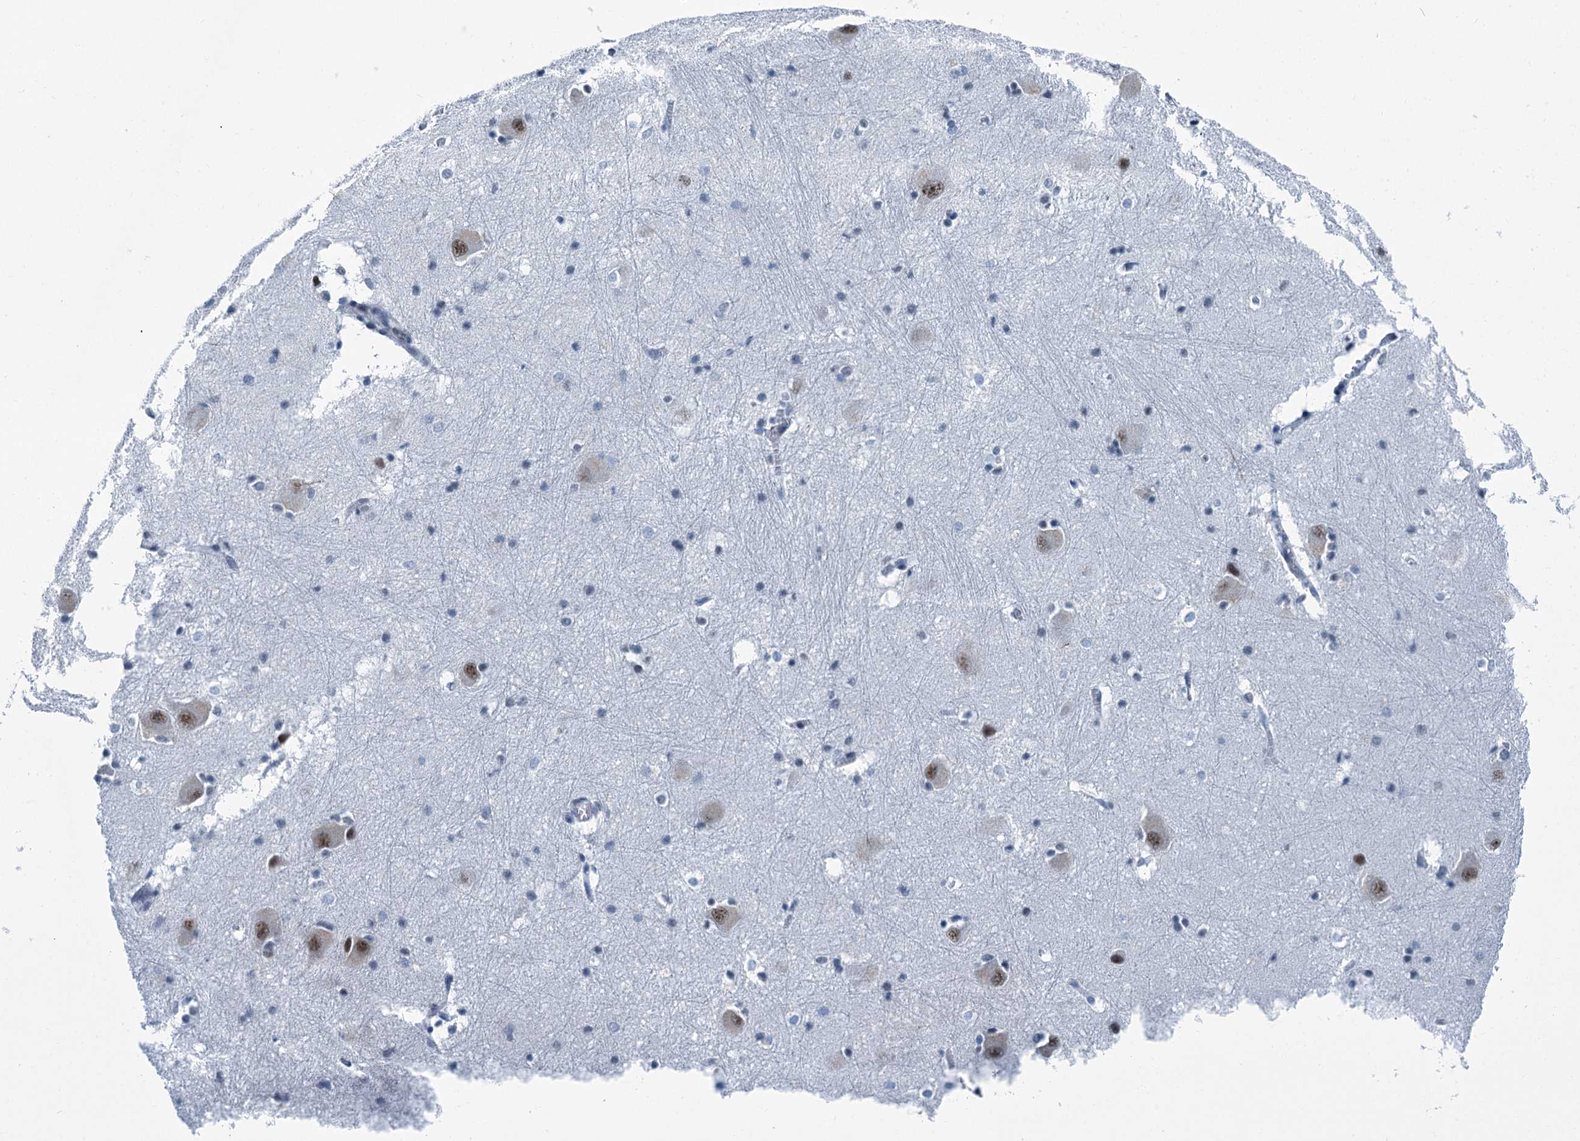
{"staining": {"intensity": "weak", "quantity": "<25%", "location": "nuclear"}, "tissue": "caudate", "cell_type": "Glial cells", "image_type": "normal", "snomed": [{"axis": "morphology", "description": "Normal tissue, NOS"}, {"axis": "topography", "description": "Lateral ventricle wall"}], "caption": "Immunohistochemistry (IHC) photomicrograph of benign caudate: human caudate stained with DAB displays no significant protein staining in glial cells. (DAB IHC, high magnification).", "gene": "TRPT1", "patient": {"sex": "male", "age": 37}}